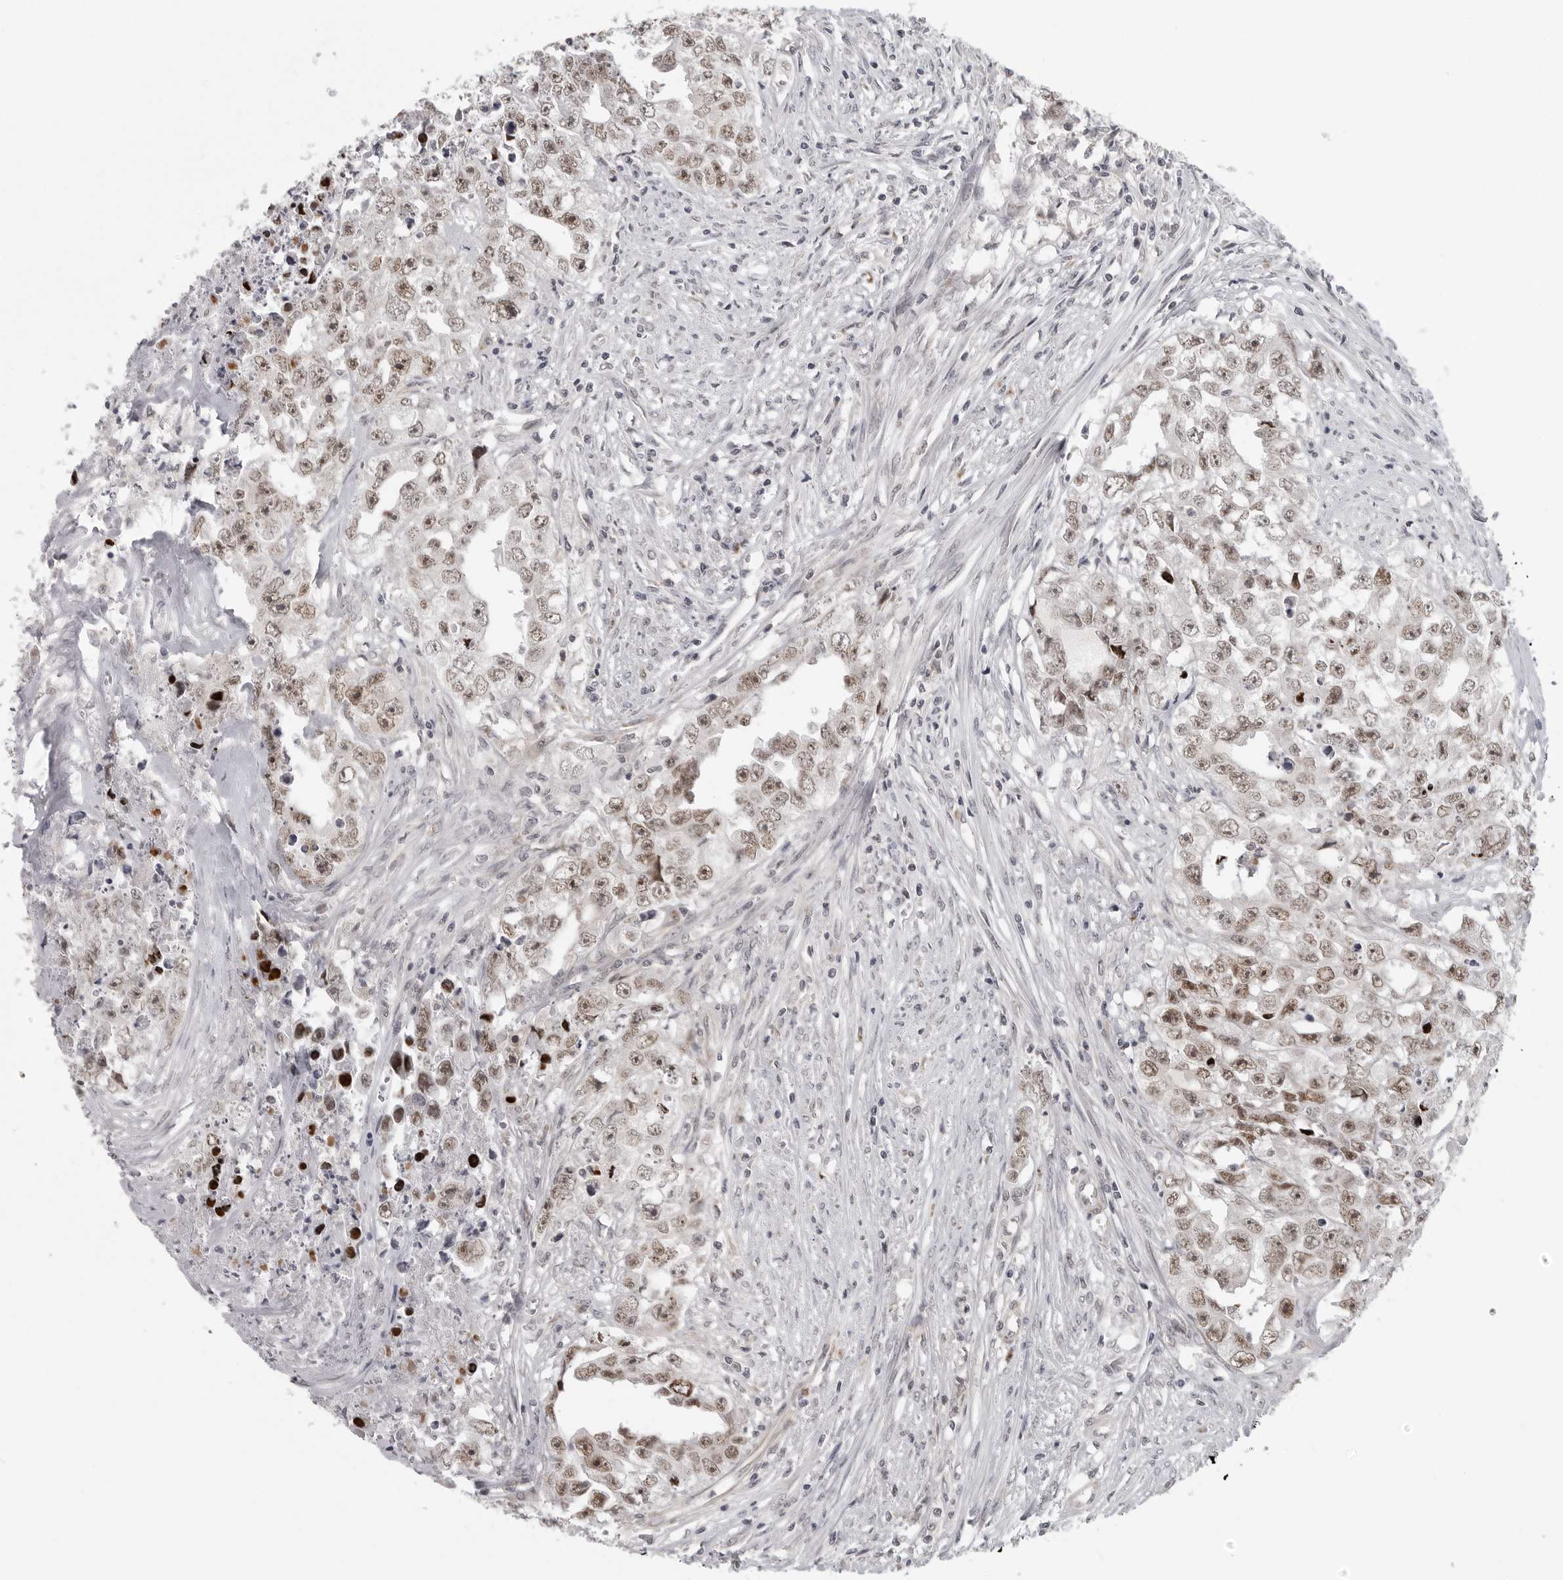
{"staining": {"intensity": "weak", "quantity": ">75%", "location": "nuclear"}, "tissue": "testis cancer", "cell_type": "Tumor cells", "image_type": "cancer", "snomed": [{"axis": "morphology", "description": "Seminoma, NOS"}, {"axis": "morphology", "description": "Carcinoma, Embryonal, NOS"}, {"axis": "topography", "description": "Testis"}], "caption": "Immunohistochemistry micrograph of testis cancer (embryonal carcinoma) stained for a protein (brown), which exhibits low levels of weak nuclear expression in about >75% of tumor cells.", "gene": "TUT4", "patient": {"sex": "male", "age": 43}}